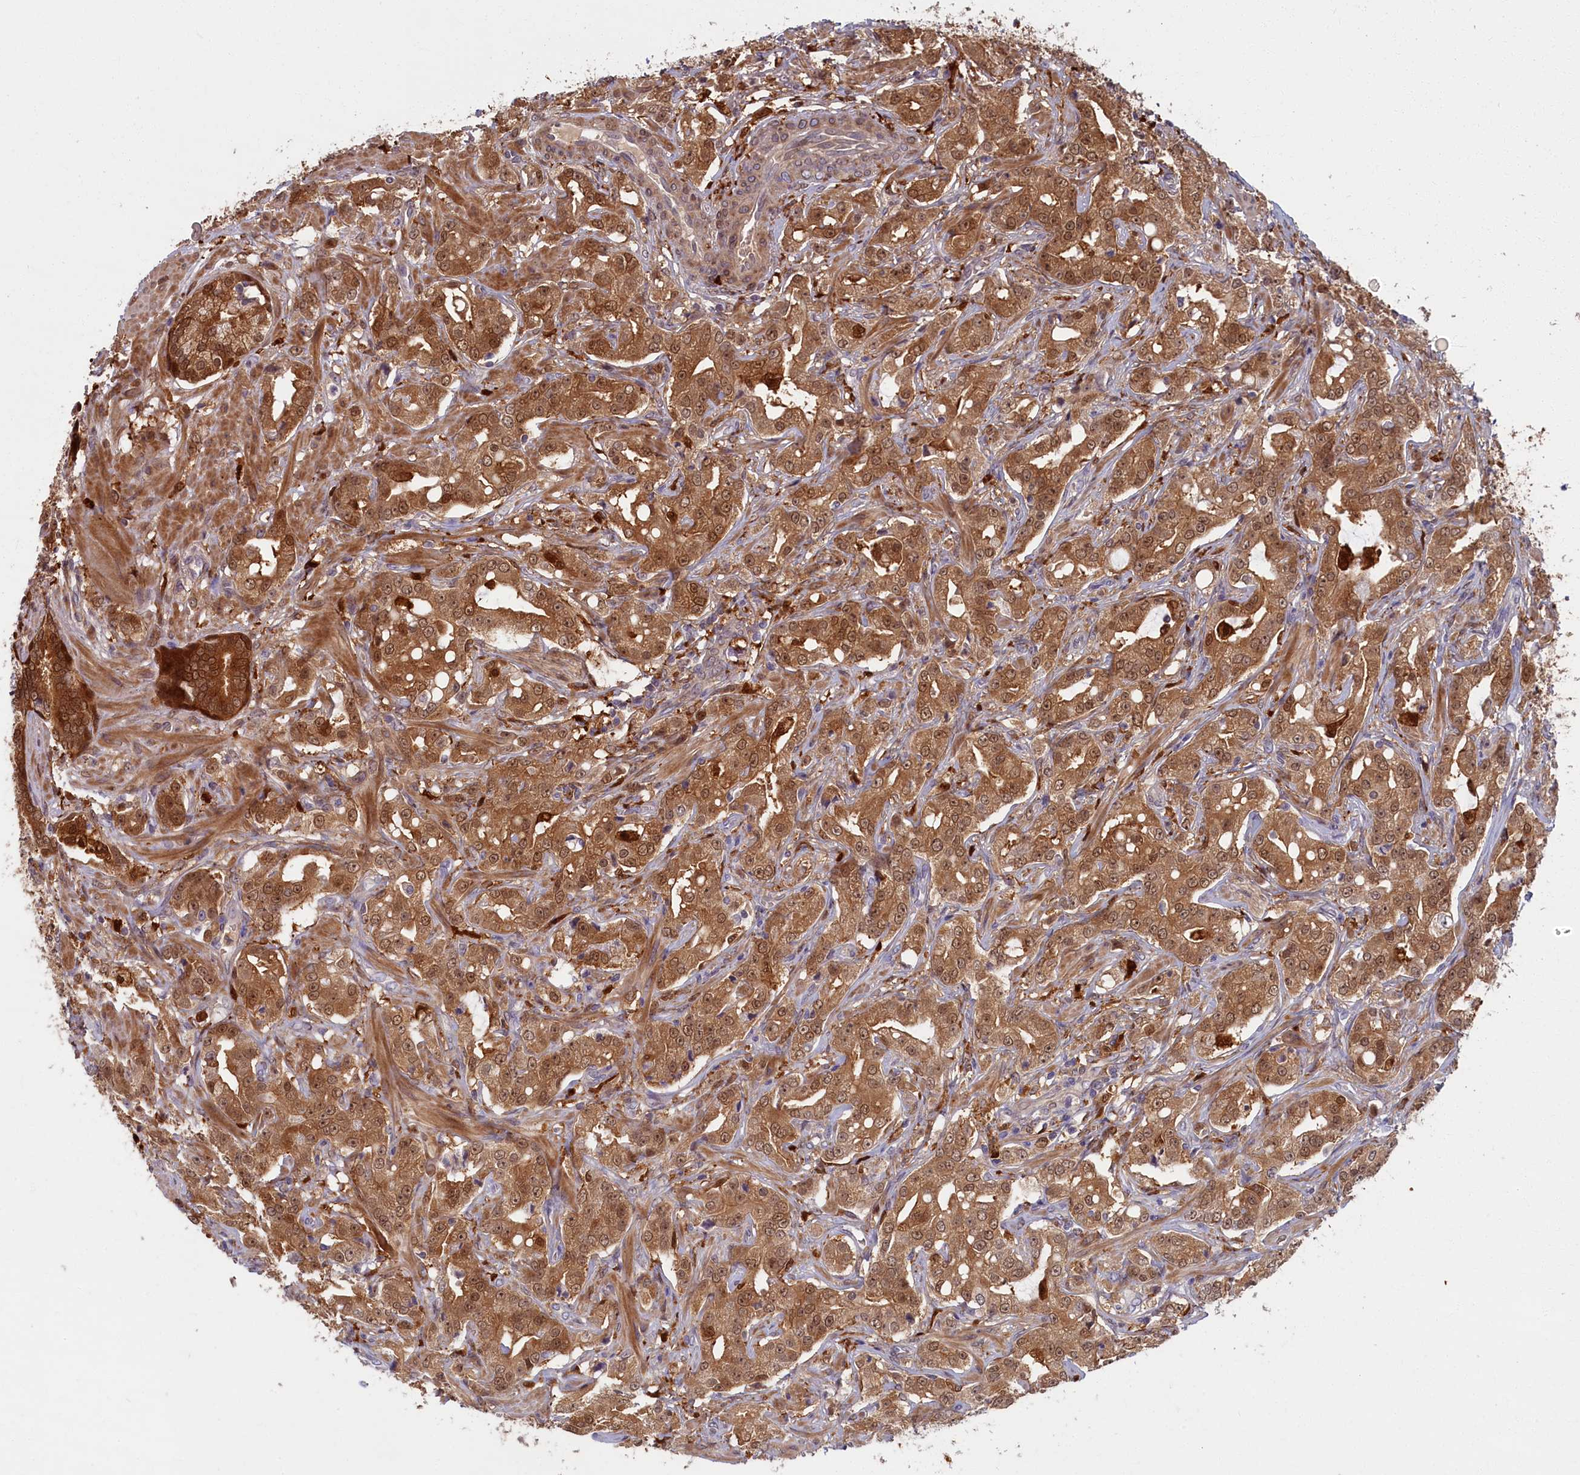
{"staining": {"intensity": "moderate", "quantity": ">75%", "location": "cytoplasmic/membranous,nuclear"}, "tissue": "prostate cancer", "cell_type": "Tumor cells", "image_type": "cancer", "snomed": [{"axis": "morphology", "description": "Adenocarcinoma, High grade"}, {"axis": "topography", "description": "Prostate"}], "caption": "This micrograph shows prostate adenocarcinoma (high-grade) stained with IHC to label a protein in brown. The cytoplasmic/membranous and nuclear of tumor cells show moderate positivity for the protein. Nuclei are counter-stained blue.", "gene": "BLVRB", "patient": {"sex": "male", "age": 63}}